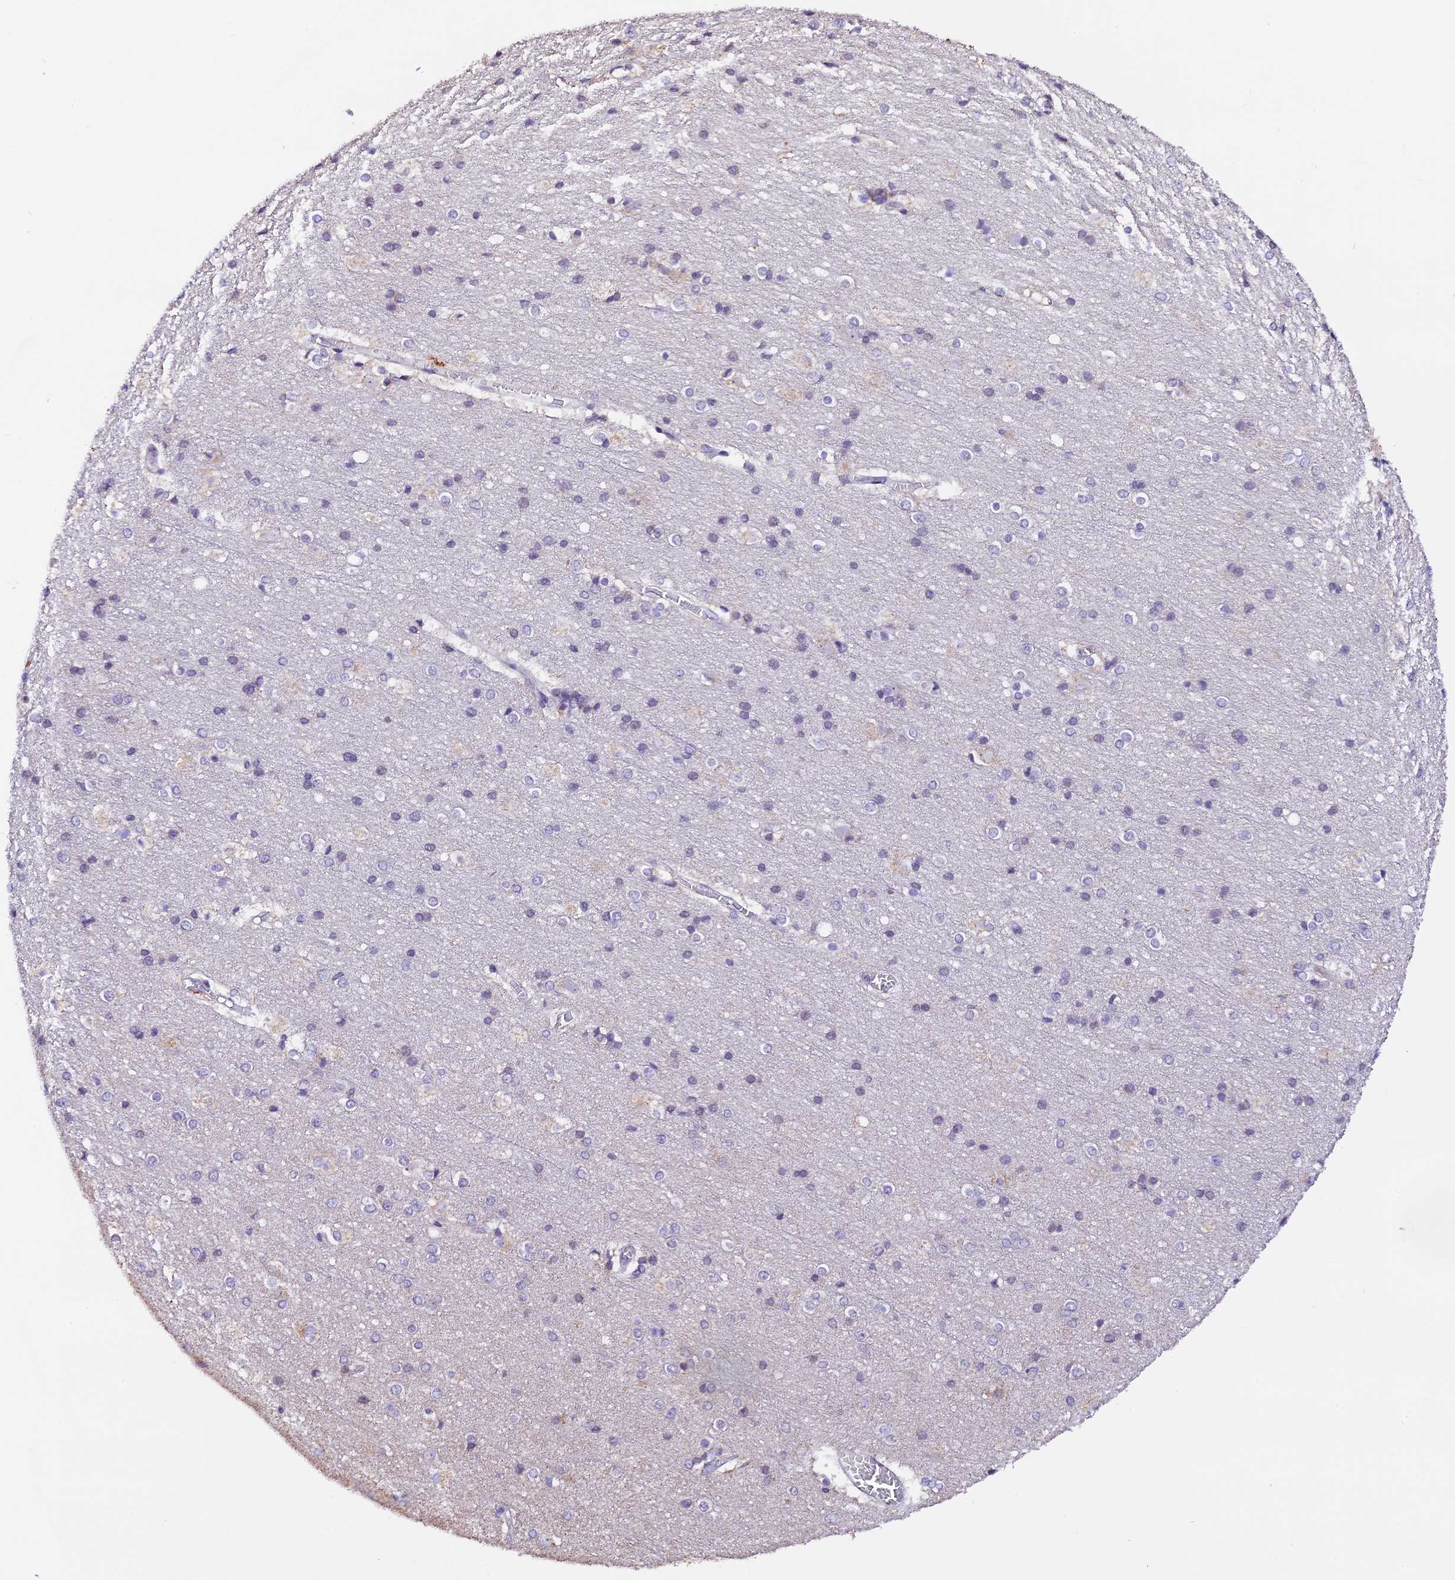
{"staining": {"intensity": "negative", "quantity": "none", "location": "none"}, "tissue": "cerebral cortex", "cell_type": "Endothelial cells", "image_type": "normal", "snomed": [{"axis": "morphology", "description": "Normal tissue, NOS"}, {"axis": "topography", "description": "Cerebral cortex"}], "caption": "DAB immunohistochemical staining of normal human cerebral cortex displays no significant positivity in endothelial cells.", "gene": "DDX28", "patient": {"sex": "male", "age": 54}}